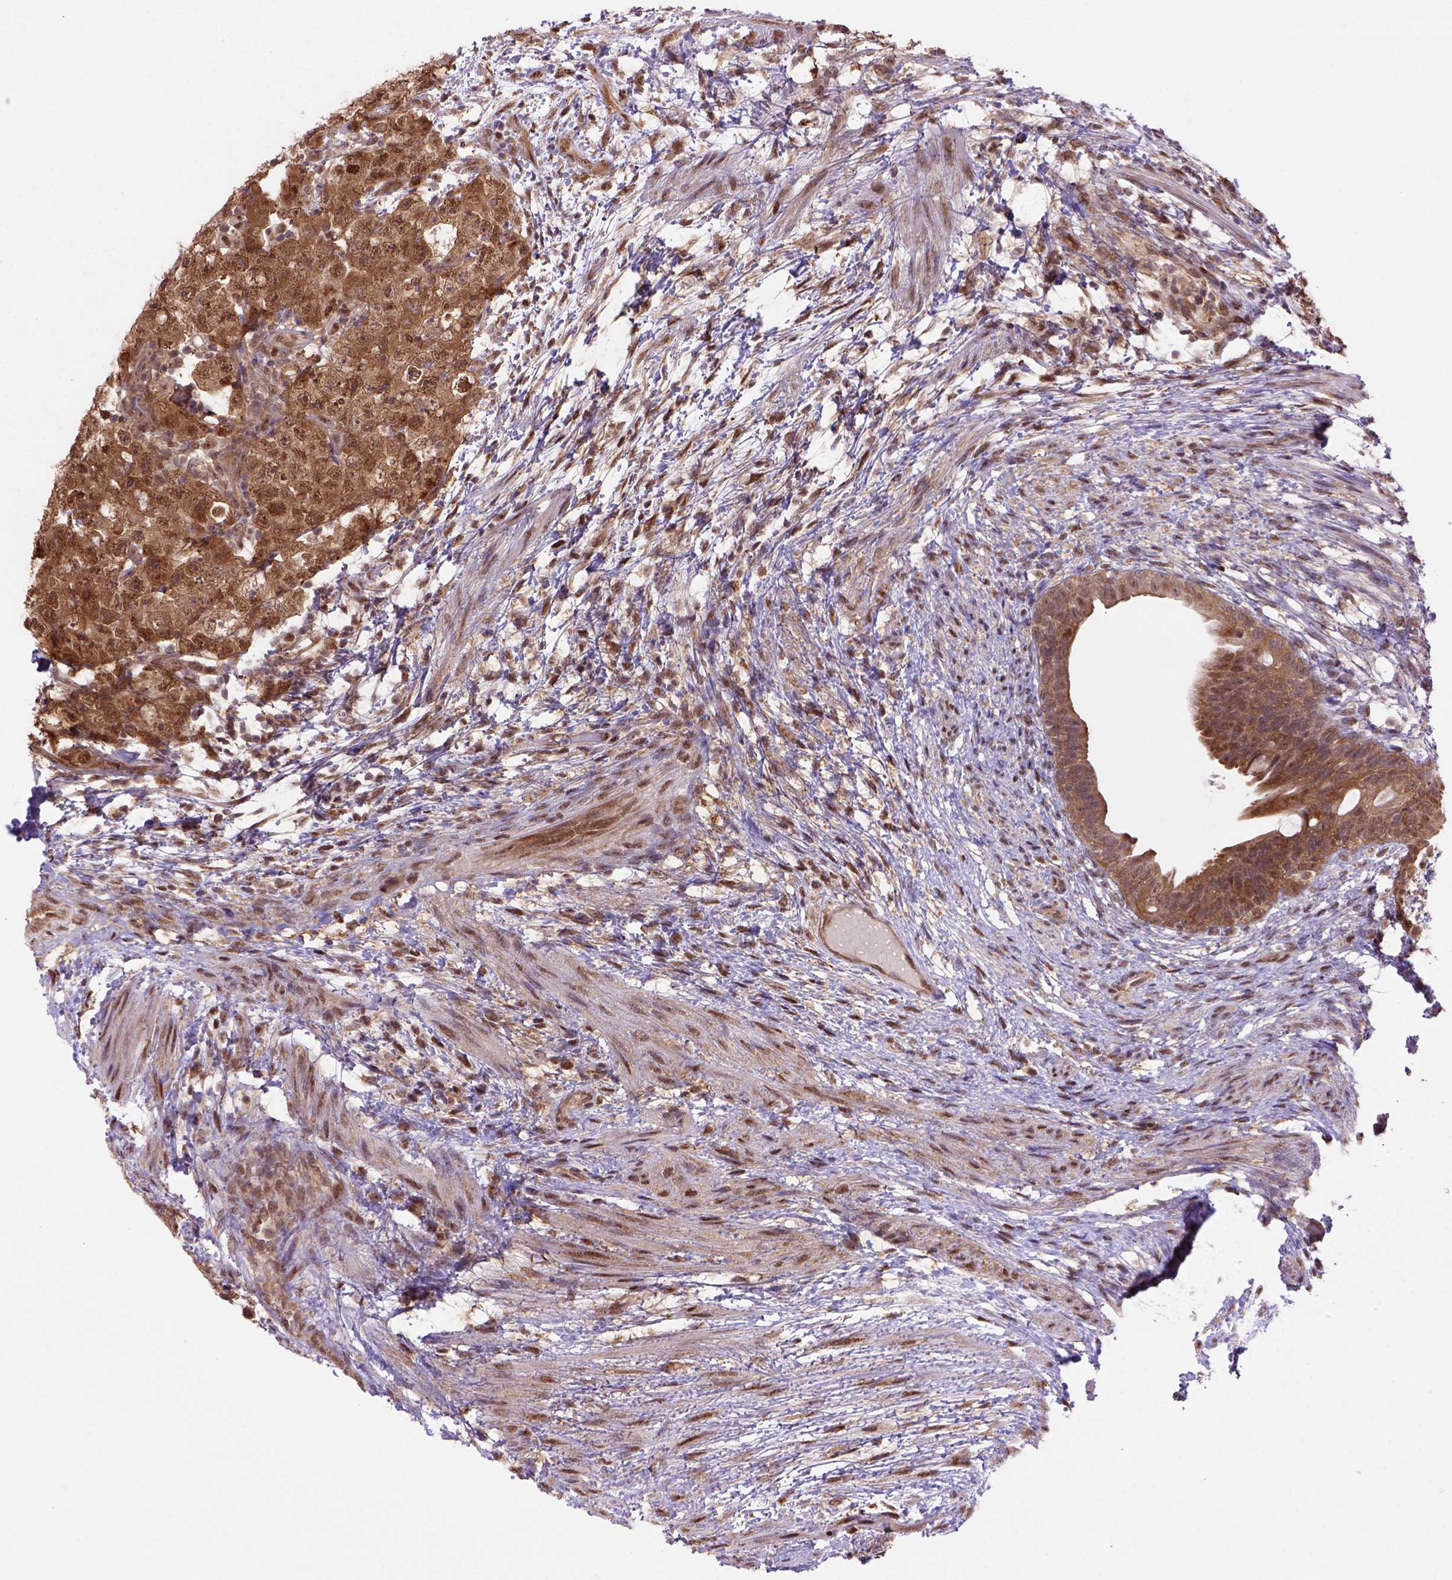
{"staining": {"intensity": "strong", "quantity": ">75%", "location": "cytoplasmic/membranous,nuclear"}, "tissue": "testis cancer", "cell_type": "Tumor cells", "image_type": "cancer", "snomed": [{"axis": "morphology", "description": "Carcinoma, Embryonal, NOS"}, {"axis": "topography", "description": "Testis"}], "caption": "DAB (3,3'-diaminobenzidine) immunohistochemical staining of testis embryonal carcinoma displays strong cytoplasmic/membranous and nuclear protein expression in about >75% of tumor cells. Nuclei are stained in blue.", "gene": "PSMC2", "patient": {"sex": "male", "age": 24}}